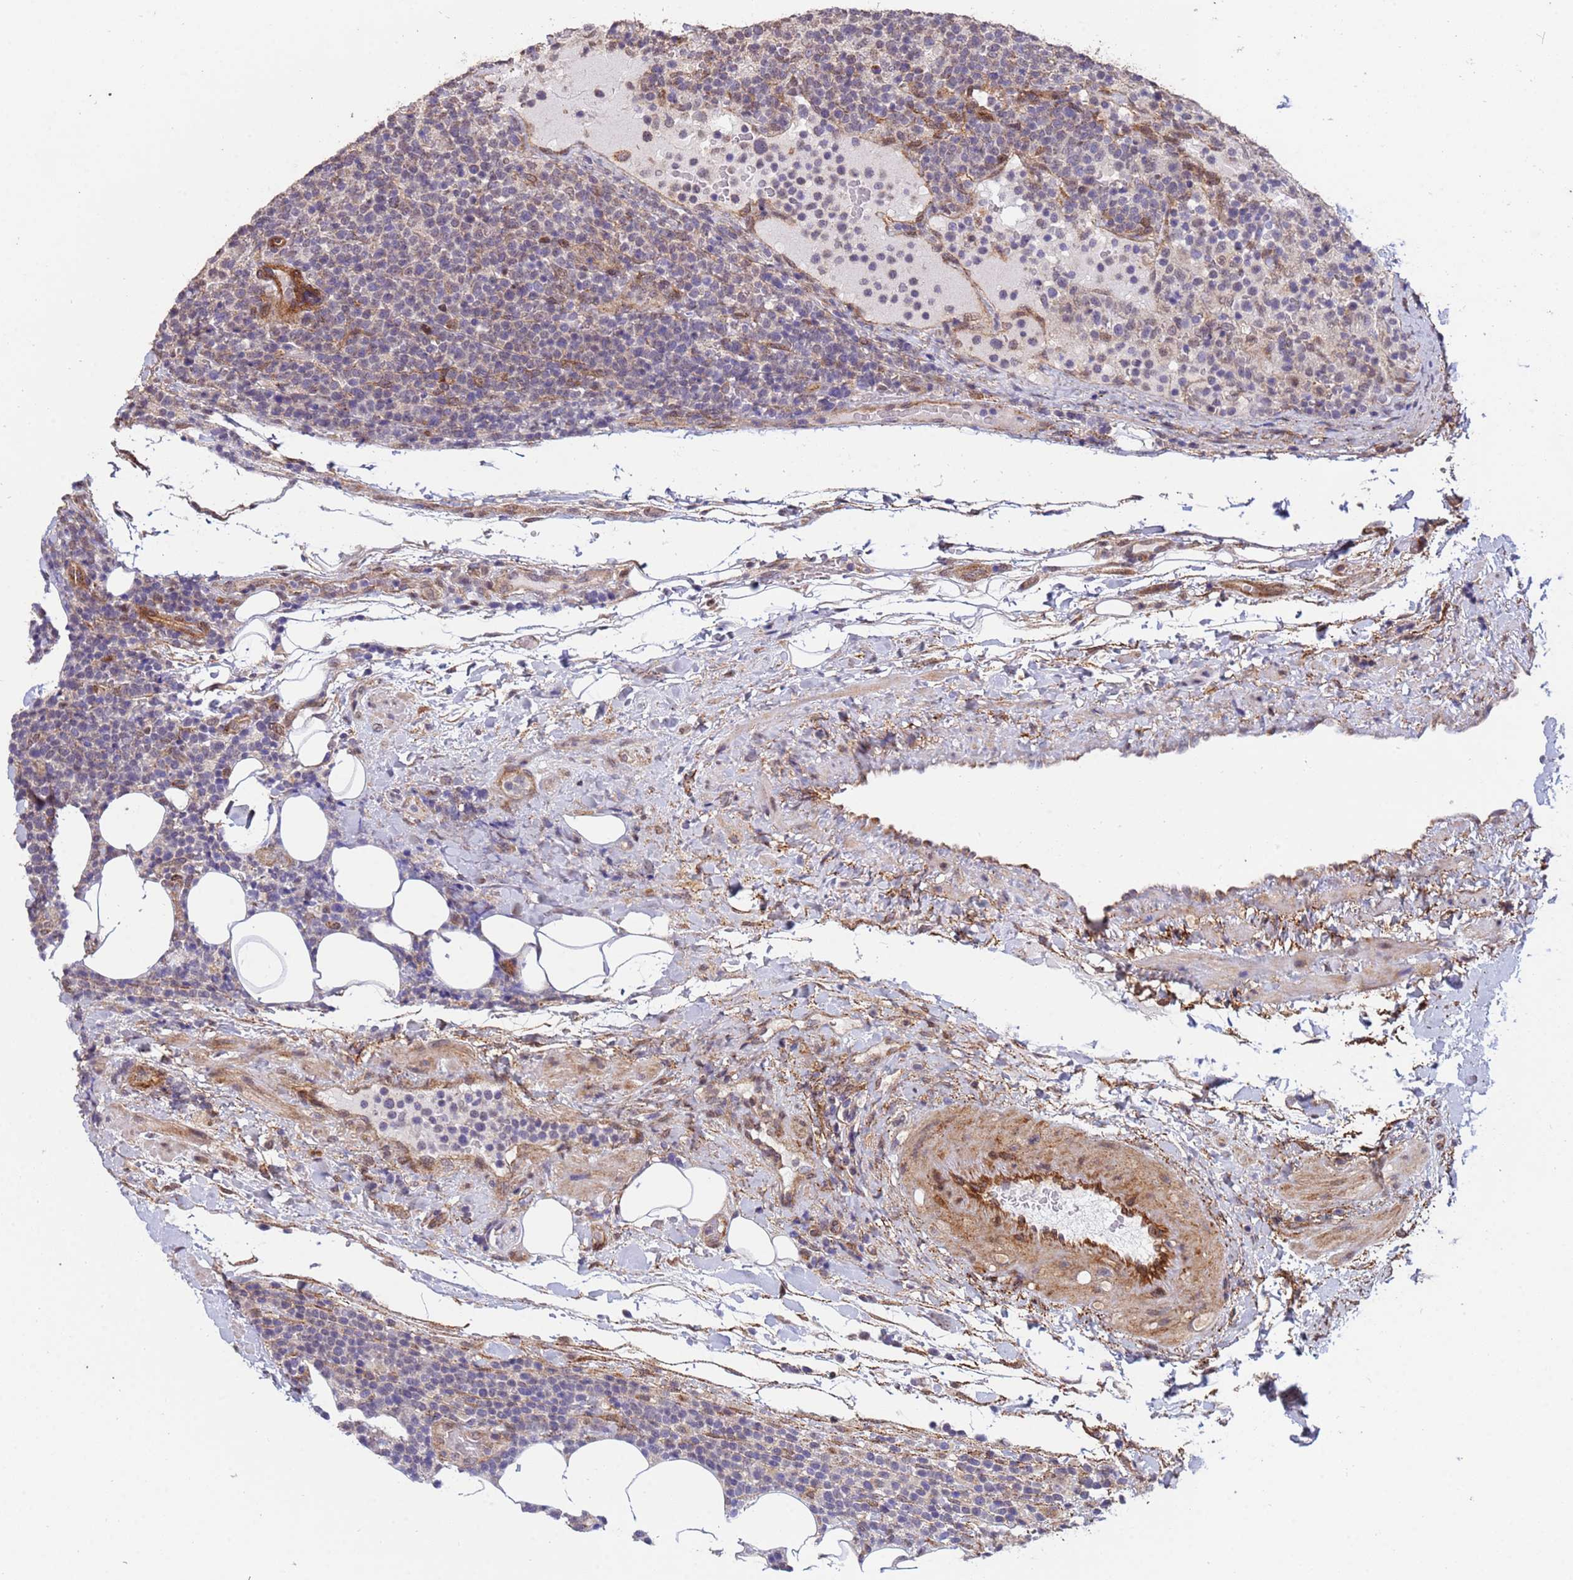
{"staining": {"intensity": "weak", "quantity": "<25%", "location": "cytoplasmic/membranous"}, "tissue": "lymphoma", "cell_type": "Tumor cells", "image_type": "cancer", "snomed": [{"axis": "morphology", "description": "Malignant lymphoma, non-Hodgkin's type, High grade"}, {"axis": "topography", "description": "Lymph node"}], "caption": "IHC histopathology image of neoplastic tissue: high-grade malignant lymphoma, non-Hodgkin's type stained with DAB displays no significant protein expression in tumor cells.", "gene": "TRIP6", "patient": {"sex": "male", "age": 61}}